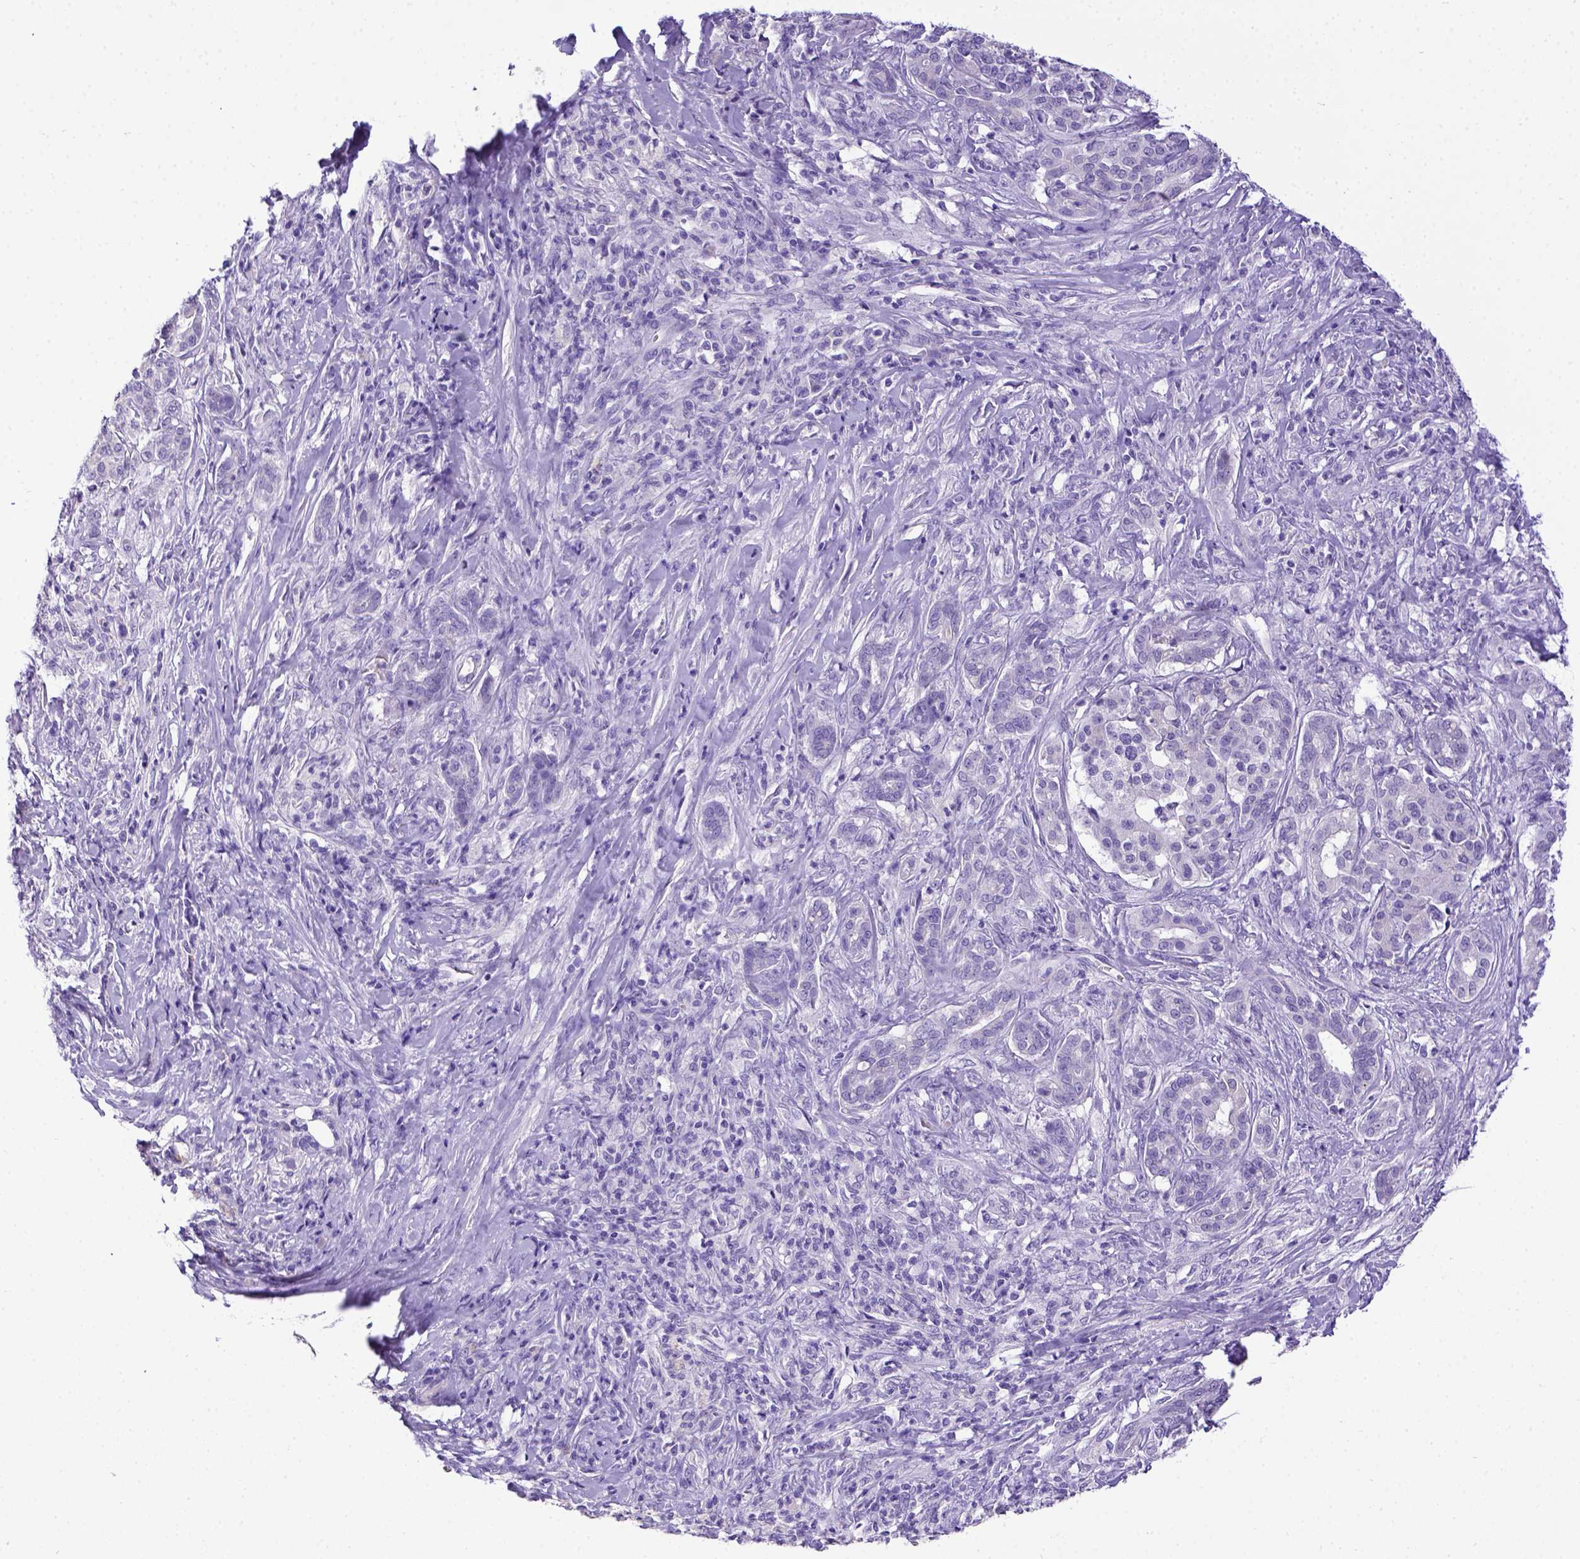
{"staining": {"intensity": "negative", "quantity": "none", "location": "none"}, "tissue": "pancreatic cancer", "cell_type": "Tumor cells", "image_type": "cancer", "snomed": [{"axis": "morphology", "description": "Normal tissue, NOS"}, {"axis": "morphology", "description": "Inflammation, NOS"}, {"axis": "morphology", "description": "Adenocarcinoma, NOS"}, {"axis": "topography", "description": "Pancreas"}], "caption": "High magnification brightfield microscopy of pancreatic cancer (adenocarcinoma) stained with DAB (brown) and counterstained with hematoxylin (blue): tumor cells show no significant positivity.", "gene": "ESR1", "patient": {"sex": "male", "age": 57}}